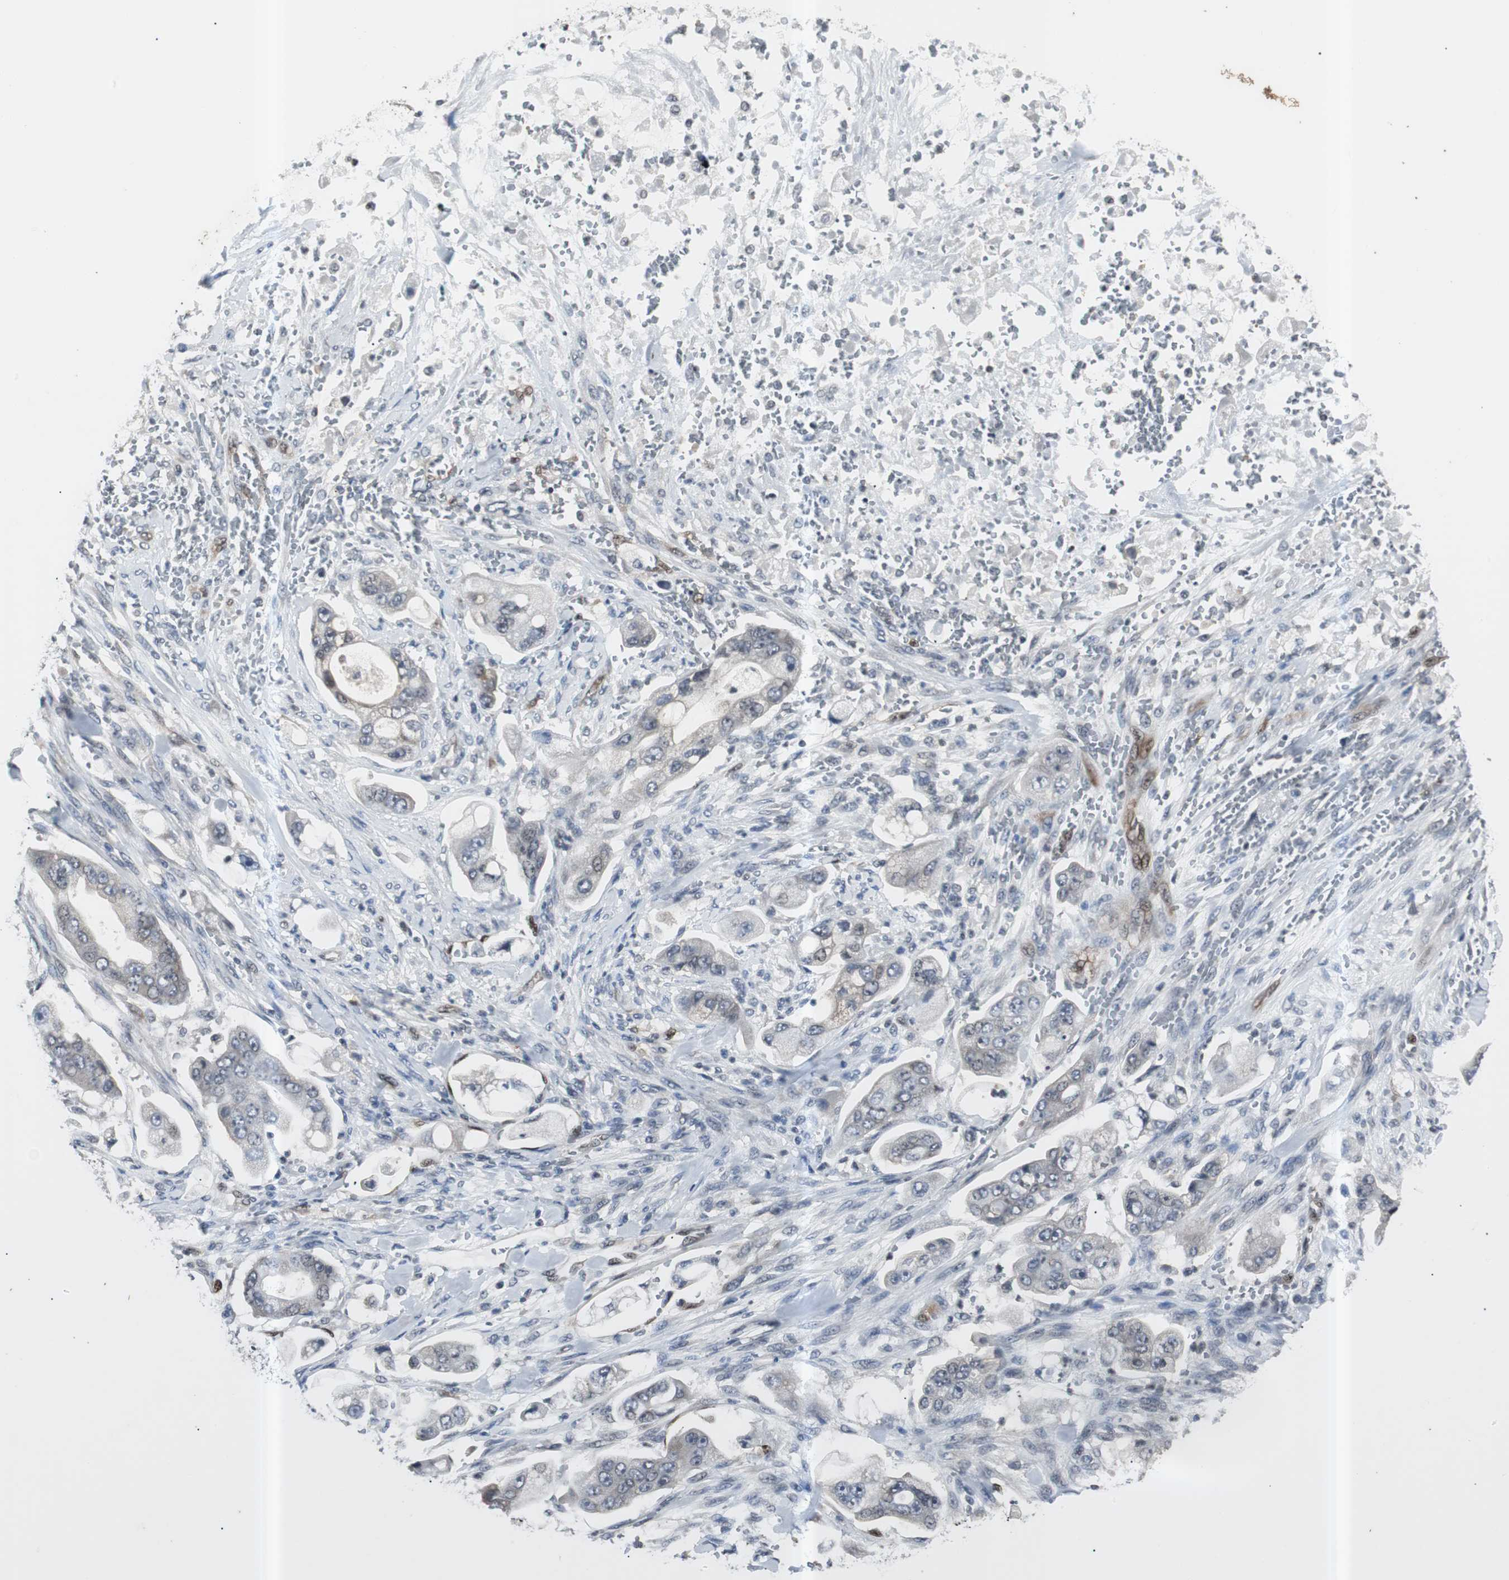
{"staining": {"intensity": "weak", "quantity": "25%-75%", "location": "cytoplasmic/membranous"}, "tissue": "stomach cancer", "cell_type": "Tumor cells", "image_type": "cancer", "snomed": [{"axis": "morphology", "description": "Adenocarcinoma, NOS"}, {"axis": "topography", "description": "Stomach"}], "caption": "A brown stain labels weak cytoplasmic/membranous expression of a protein in stomach adenocarcinoma tumor cells. Immunohistochemistry (ihc) stains the protein in brown and the nuclei are stained blue.", "gene": "SMAD1", "patient": {"sex": "male", "age": 62}}